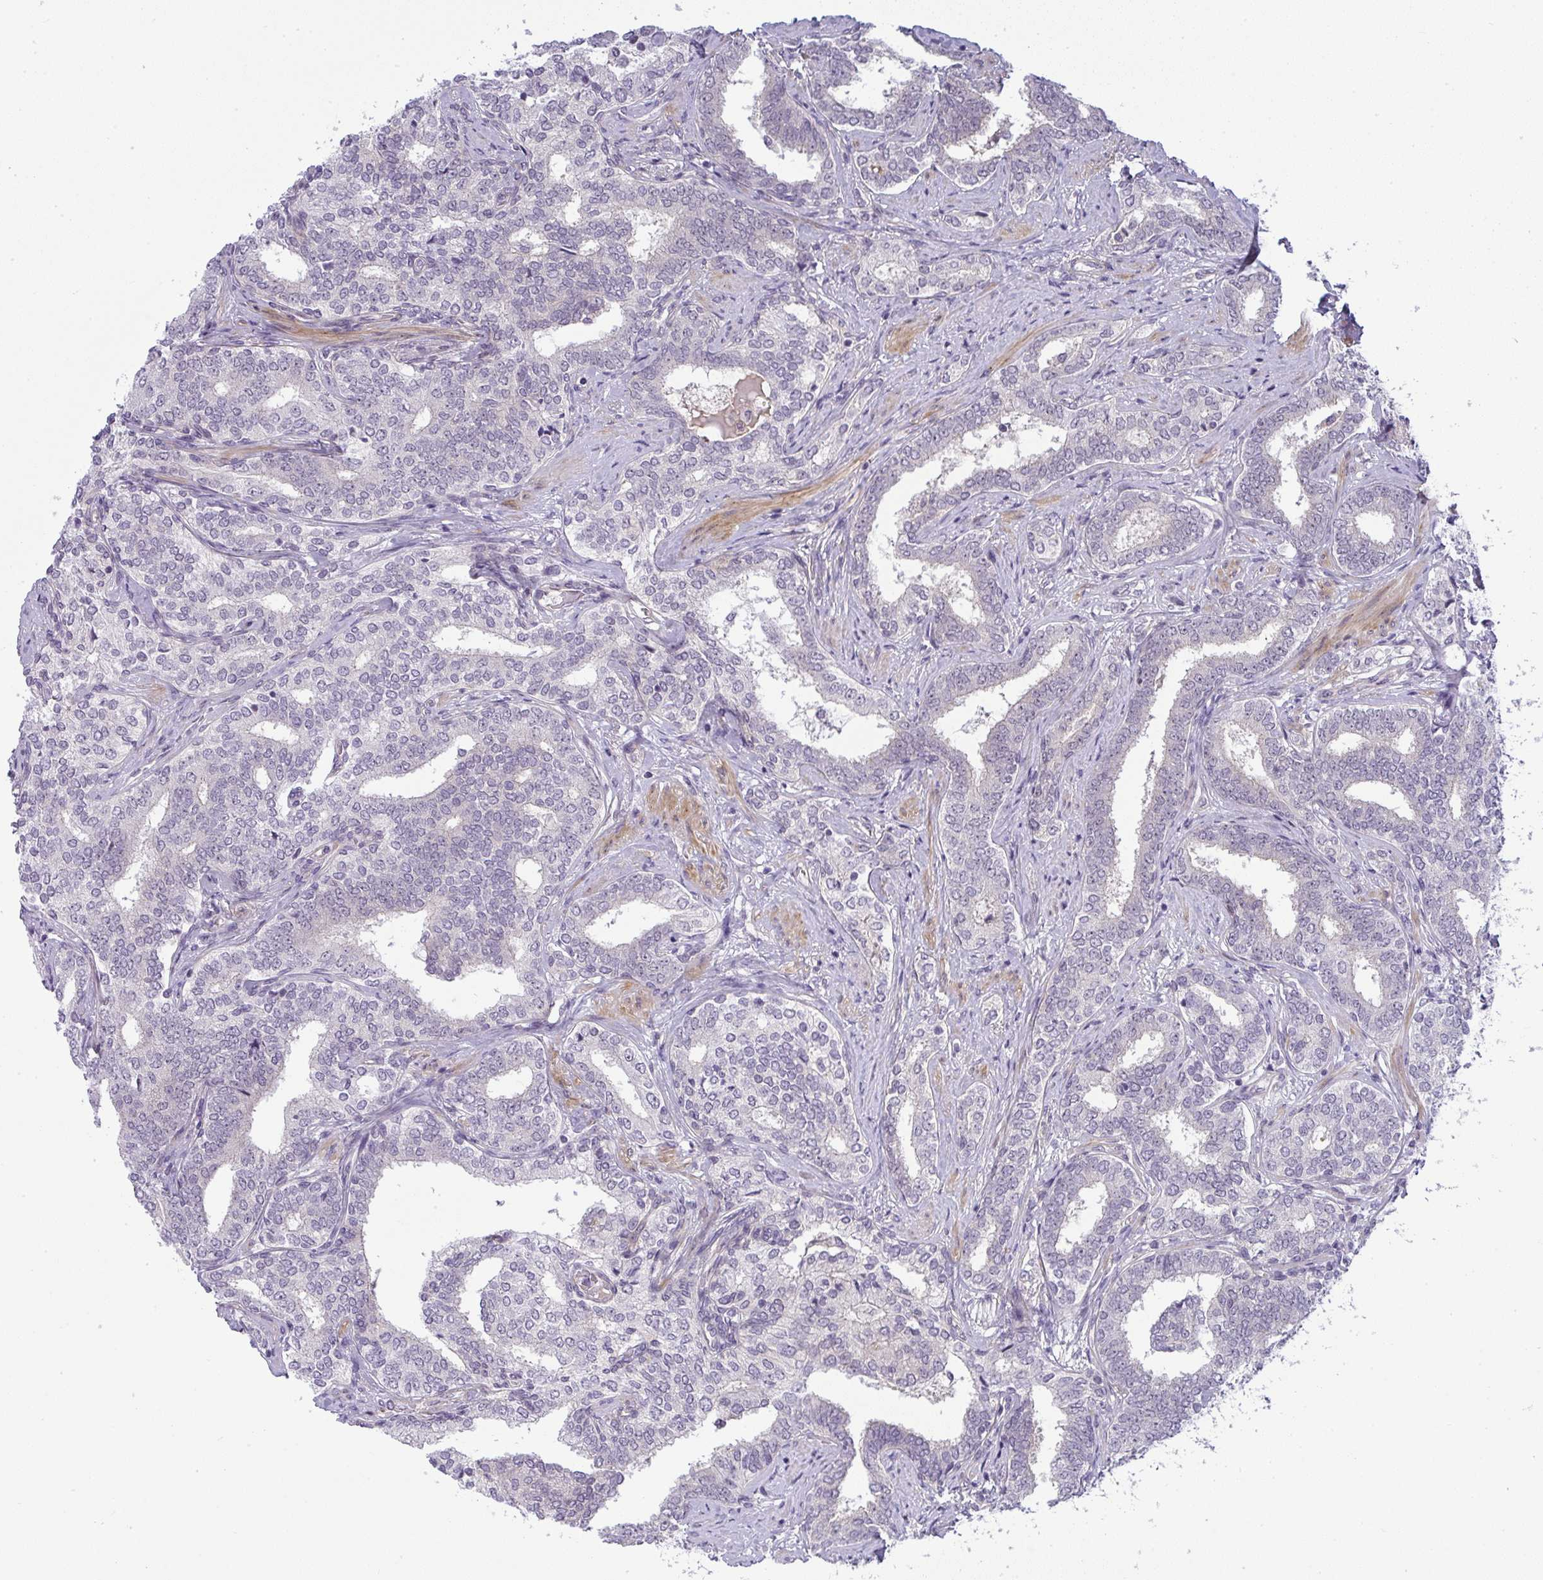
{"staining": {"intensity": "negative", "quantity": "none", "location": "none"}, "tissue": "prostate cancer", "cell_type": "Tumor cells", "image_type": "cancer", "snomed": [{"axis": "morphology", "description": "Adenocarcinoma, High grade"}, {"axis": "topography", "description": "Prostate"}], "caption": "Prostate cancer (high-grade adenocarcinoma) stained for a protein using IHC exhibits no positivity tumor cells.", "gene": "DZIP1", "patient": {"sex": "male", "age": 72}}